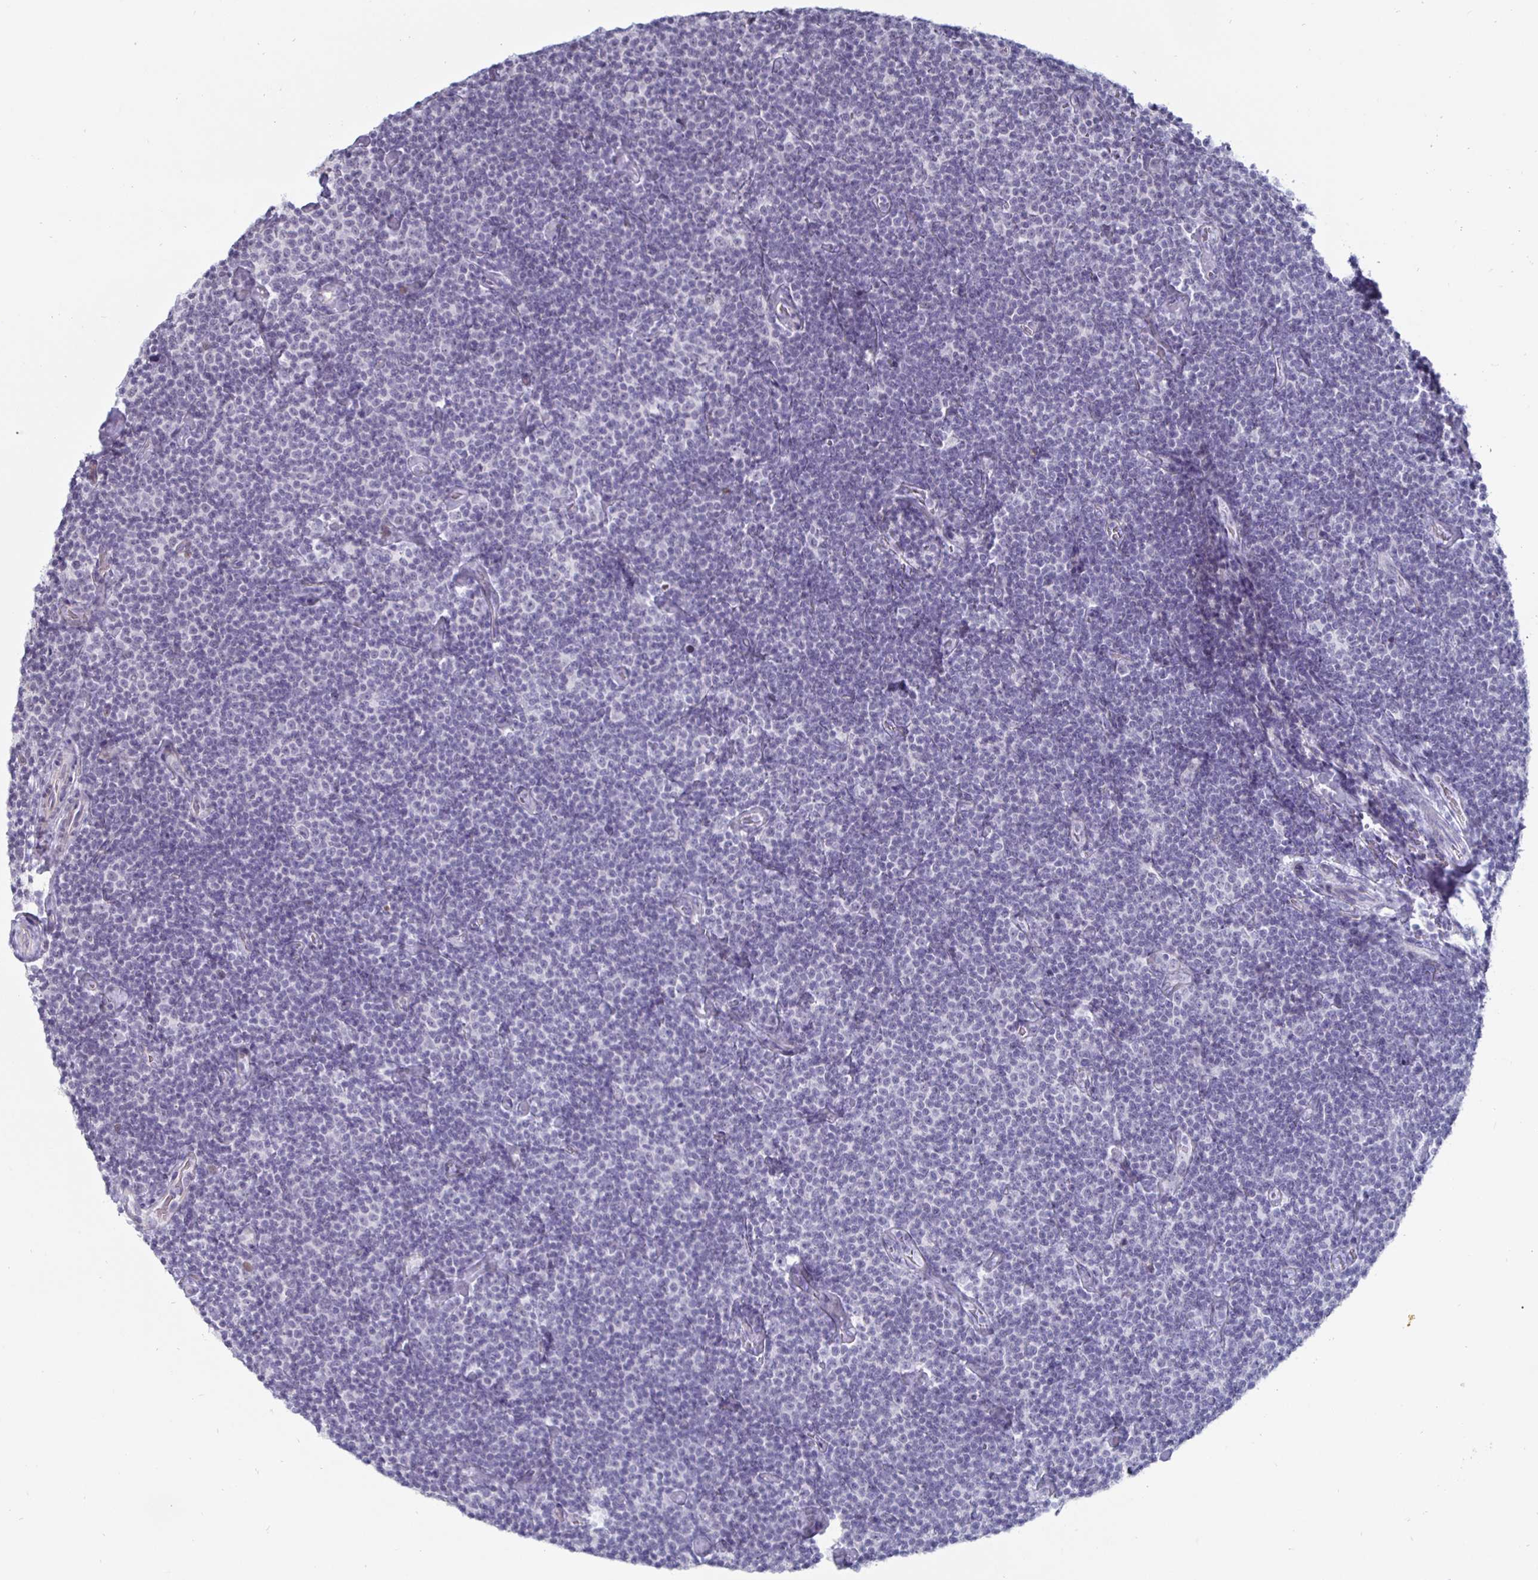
{"staining": {"intensity": "negative", "quantity": "none", "location": "none"}, "tissue": "lymphoma", "cell_type": "Tumor cells", "image_type": "cancer", "snomed": [{"axis": "morphology", "description": "Malignant lymphoma, non-Hodgkin's type, Low grade"}, {"axis": "topography", "description": "Lymph node"}], "caption": "A high-resolution image shows immunohistochemistry staining of malignant lymphoma, non-Hodgkin's type (low-grade), which demonstrates no significant staining in tumor cells. The staining is performed using DAB (3,3'-diaminobenzidine) brown chromogen with nuclei counter-stained in using hematoxylin.", "gene": "OOSP2", "patient": {"sex": "male", "age": 81}}